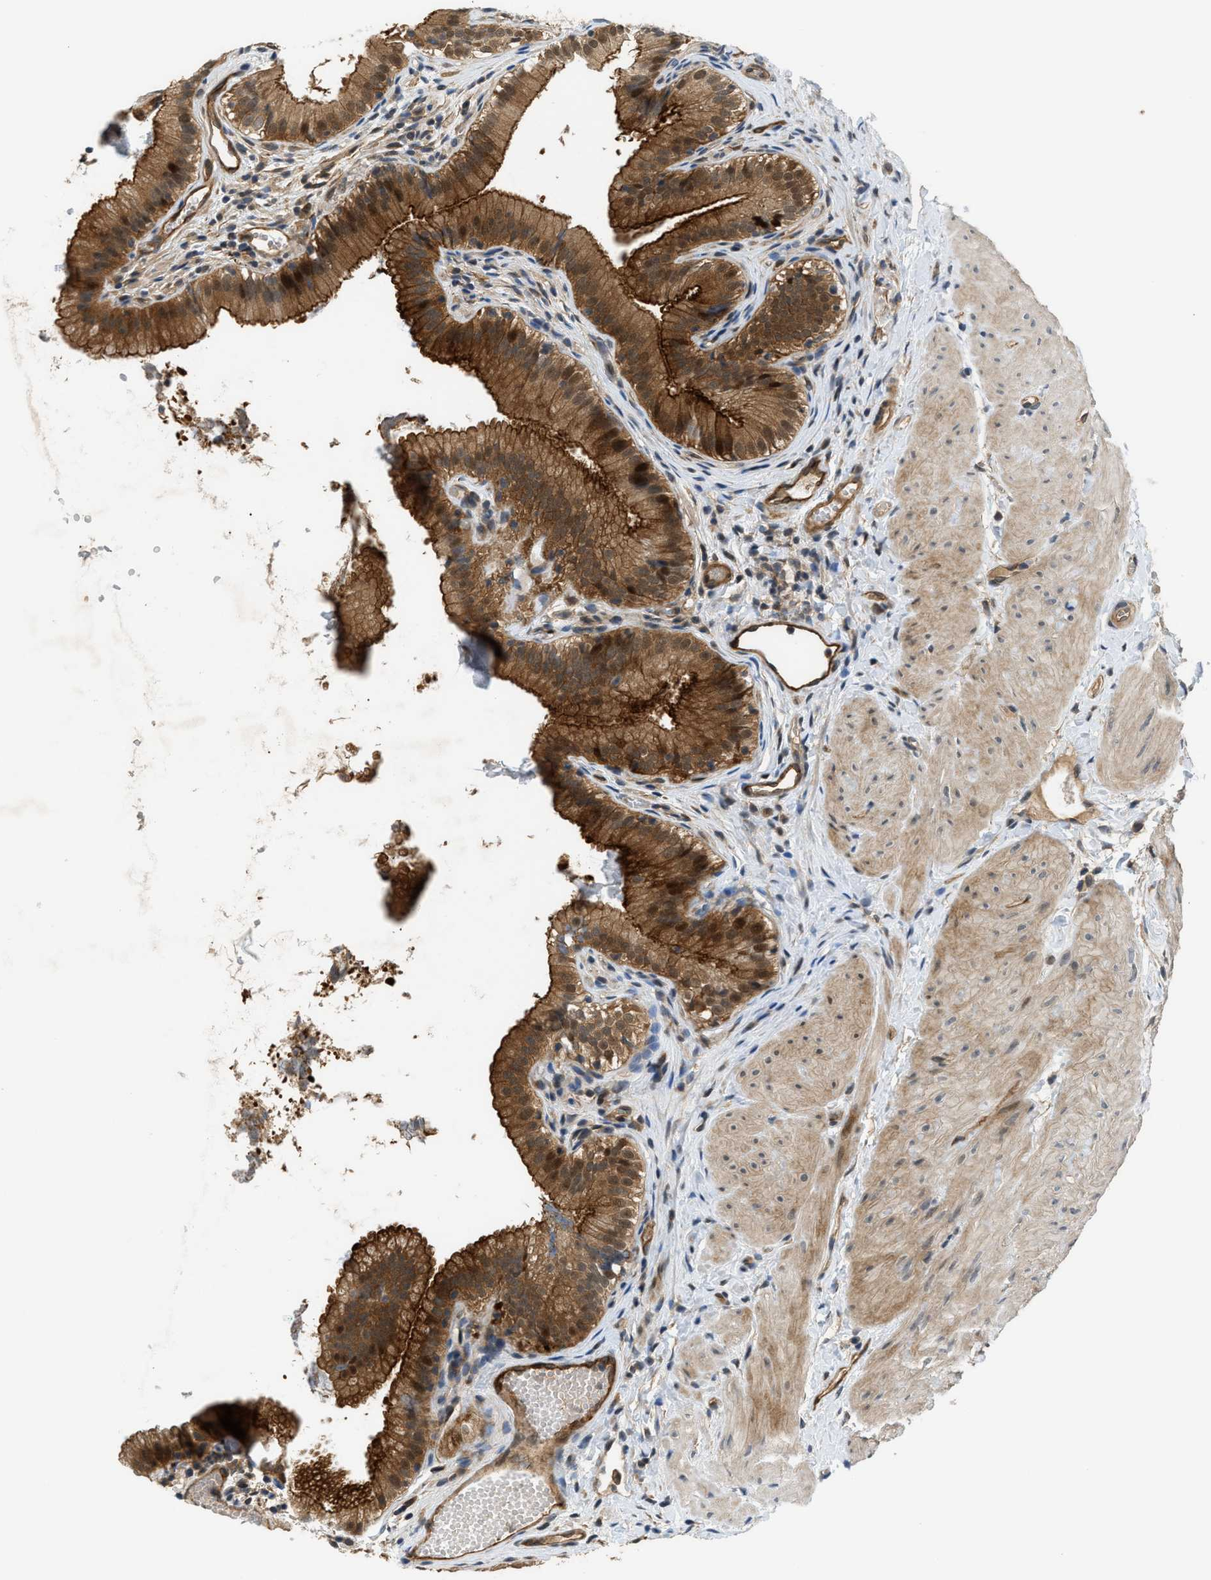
{"staining": {"intensity": "strong", "quantity": ">75%", "location": "cytoplasmic/membranous,nuclear"}, "tissue": "gallbladder", "cell_type": "Glandular cells", "image_type": "normal", "snomed": [{"axis": "morphology", "description": "Normal tissue, NOS"}, {"axis": "topography", "description": "Gallbladder"}], "caption": "Immunohistochemical staining of benign human gallbladder reveals >75% levels of strong cytoplasmic/membranous,nuclear protein expression in about >75% of glandular cells. The protein of interest is shown in brown color, while the nuclei are stained blue.", "gene": "TRAK2", "patient": {"sex": "female", "age": 26}}